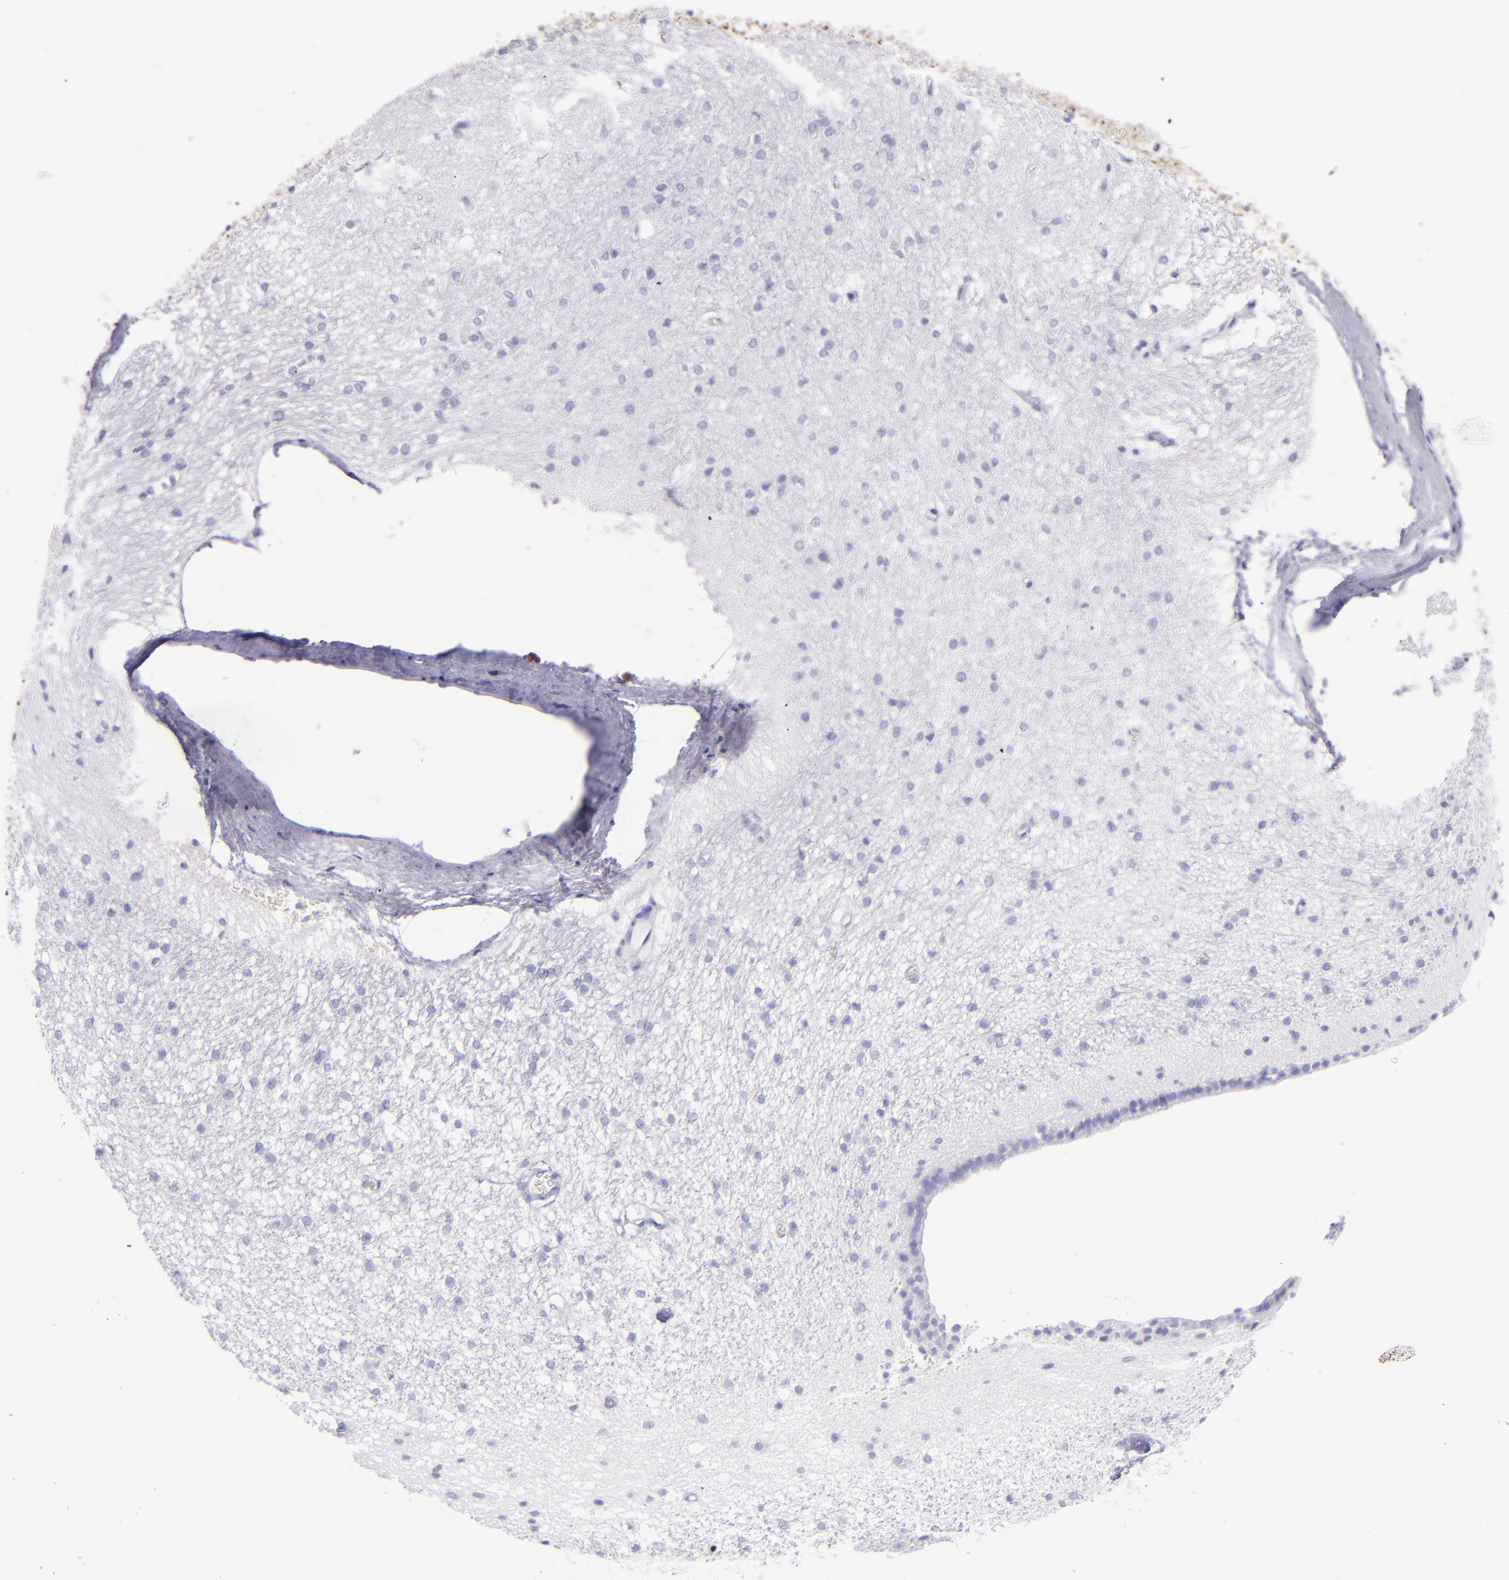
{"staining": {"intensity": "negative", "quantity": "none", "location": "none"}, "tissue": "caudate", "cell_type": "Glial cells", "image_type": "normal", "snomed": [{"axis": "morphology", "description": "Normal tissue, NOS"}, {"axis": "topography", "description": "Lateral ventricle wall"}], "caption": "Glial cells show no significant protein positivity in unremarkable caudate.", "gene": "SFTPA2", "patient": {"sex": "female", "age": 19}}